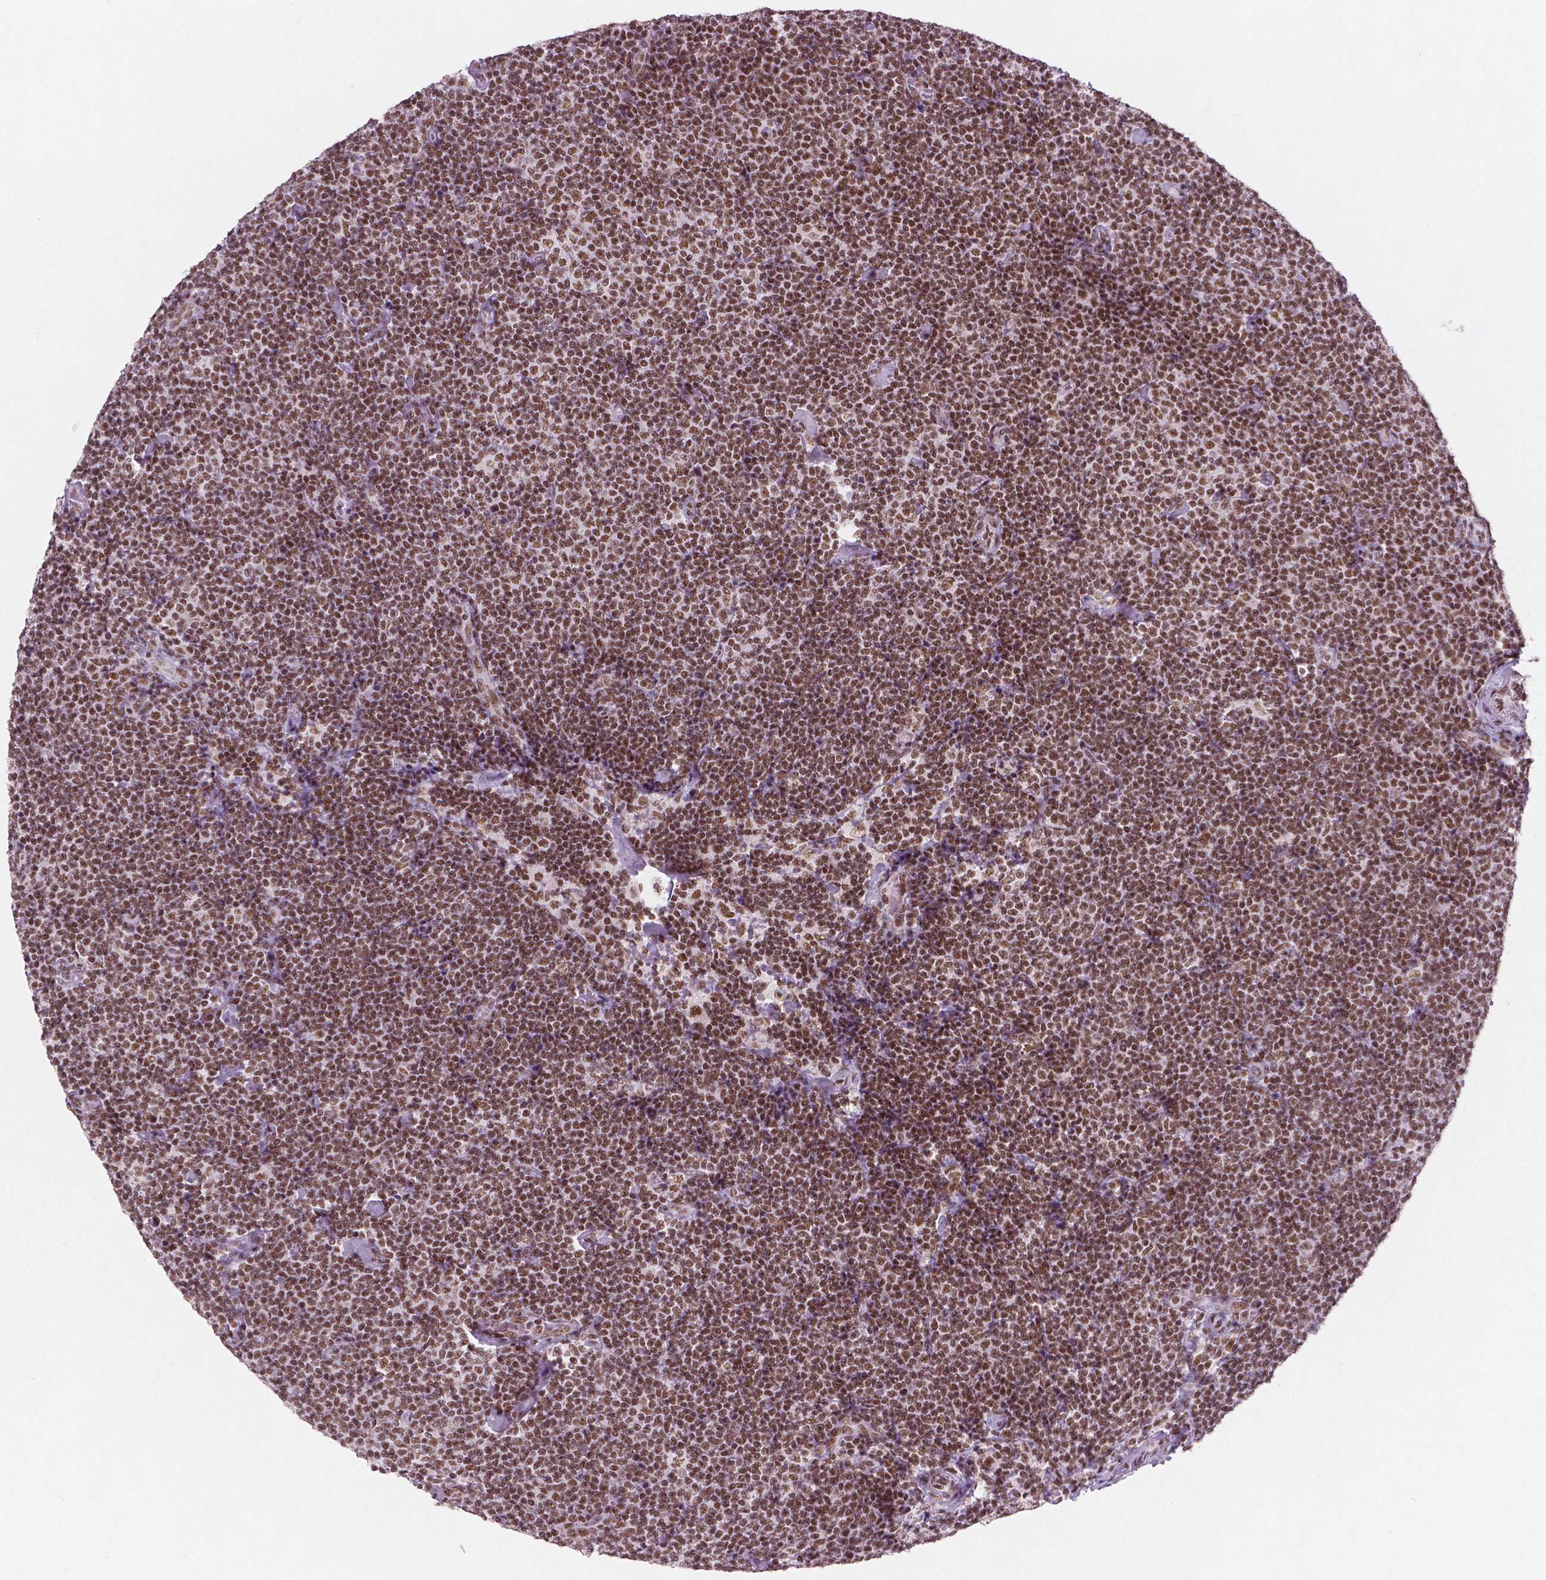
{"staining": {"intensity": "moderate", "quantity": ">75%", "location": "nuclear"}, "tissue": "lymphoma", "cell_type": "Tumor cells", "image_type": "cancer", "snomed": [{"axis": "morphology", "description": "Malignant lymphoma, non-Hodgkin's type, Low grade"}, {"axis": "topography", "description": "Lymph node"}], "caption": "Brown immunohistochemical staining in lymphoma demonstrates moderate nuclear staining in approximately >75% of tumor cells.", "gene": "BRD4", "patient": {"sex": "male", "age": 81}}